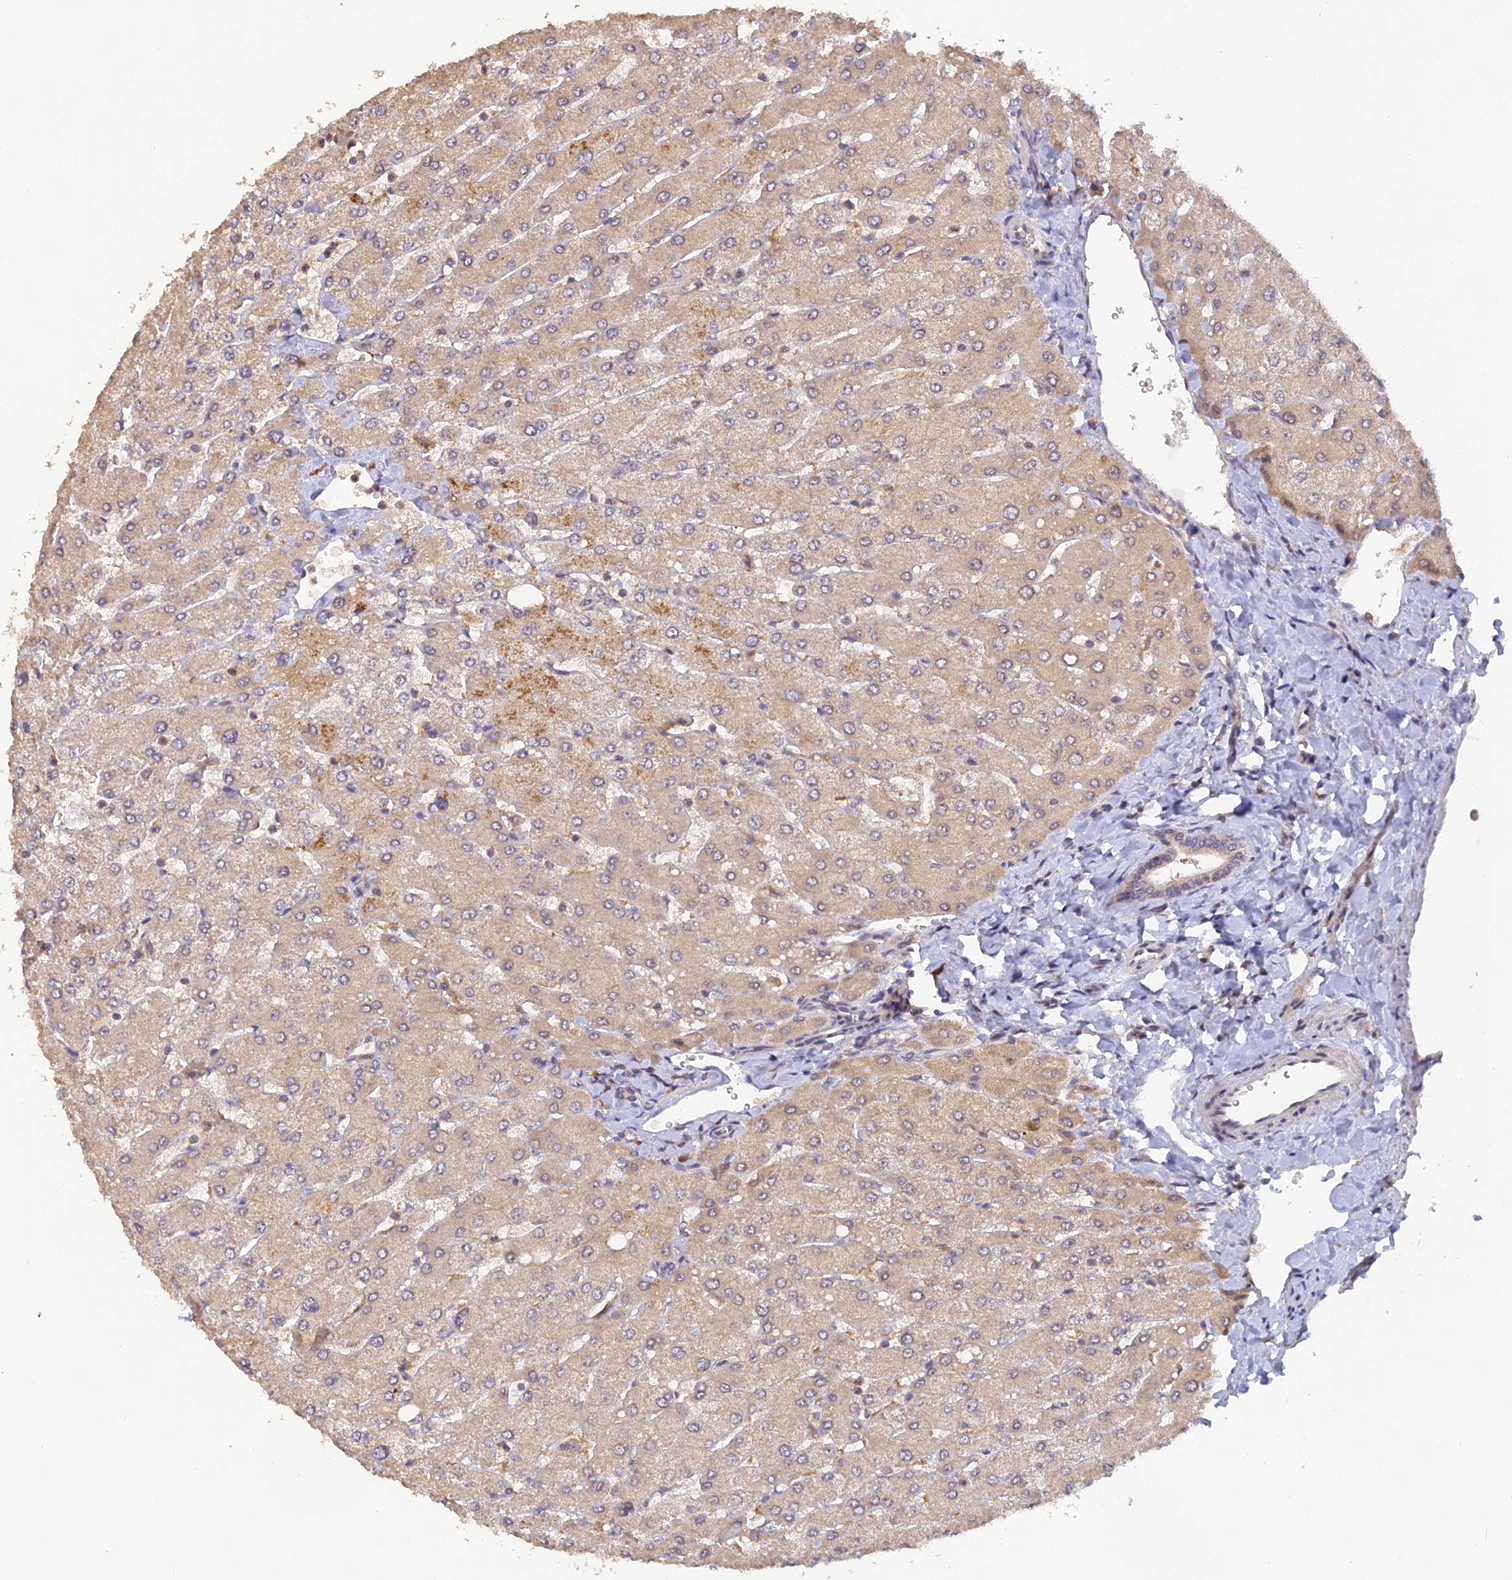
{"staining": {"intensity": "negative", "quantity": "none", "location": "none"}, "tissue": "liver", "cell_type": "Cholangiocytes", "image_type": "normal", "snomed": [{"axis": "morphology", "description": "Normal tissue, NOS"}, {"axis": "topography", "description": "Liver"}], "caption": "Human liver stained for a protein using immunohistochemistry (IHC) exhibits no expression in cholangiocytes.", "gene": "ZNF436", "patient": {"sex": "male", "age": 55}}